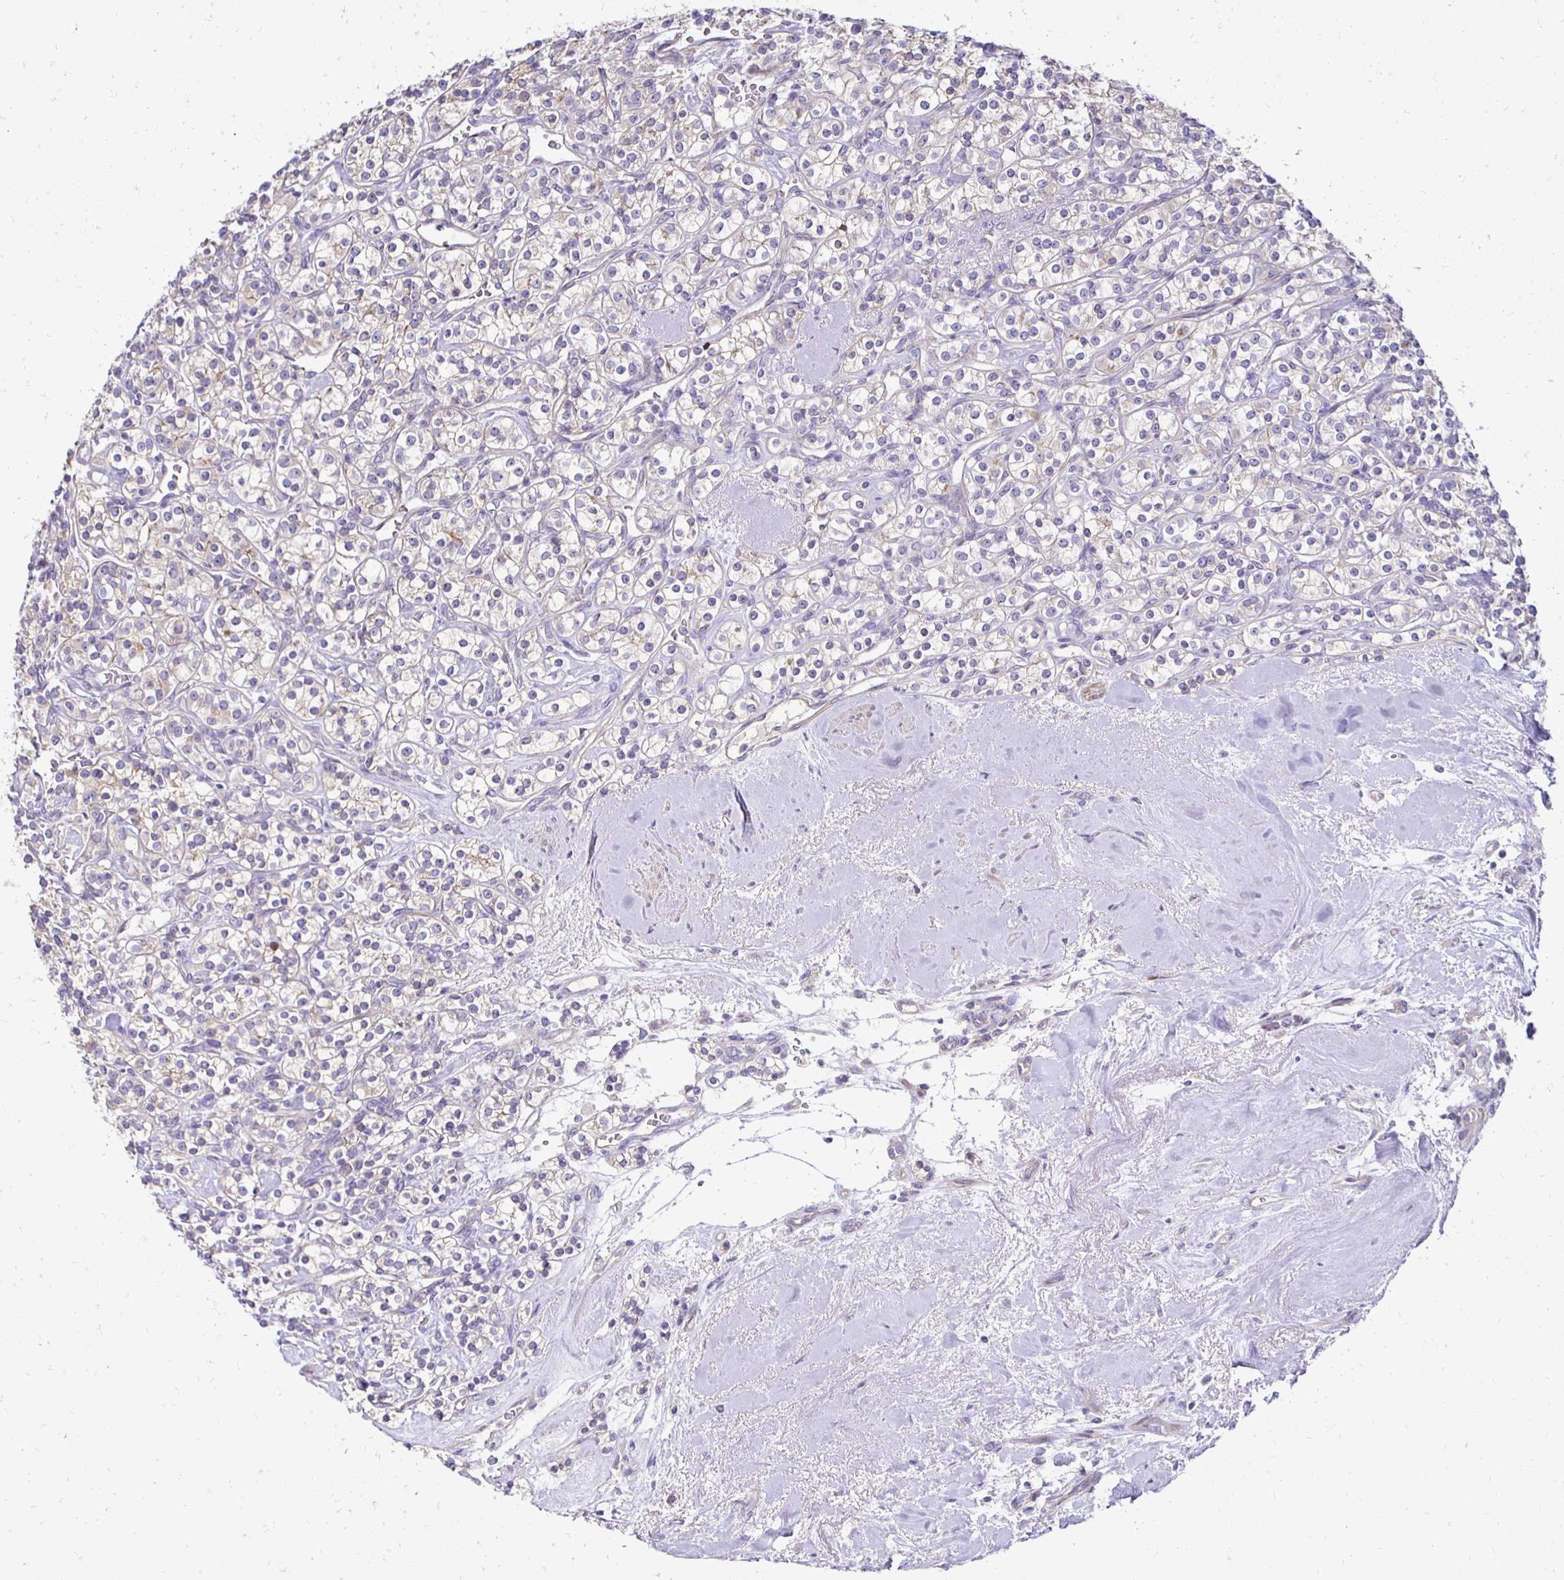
{"staining": {"intensity": "weak", "quantity": "<25%", "location": "cytoplasmic/membranous"}, "tissue": "renal cancer", "cell_type": "Tumor cells", "image_type": "cancer", "snomed": [{"axis": "morphology", "description": "Adenocarcinoma, NOS"}, {"axis": "topography", "description": "Kidney"}], "caption": "There is no significant positivity in tumor cells of adenocarcinoma (renal).", "gene": "AKAP6", "patient": {"sex": "male", "age": 77}}